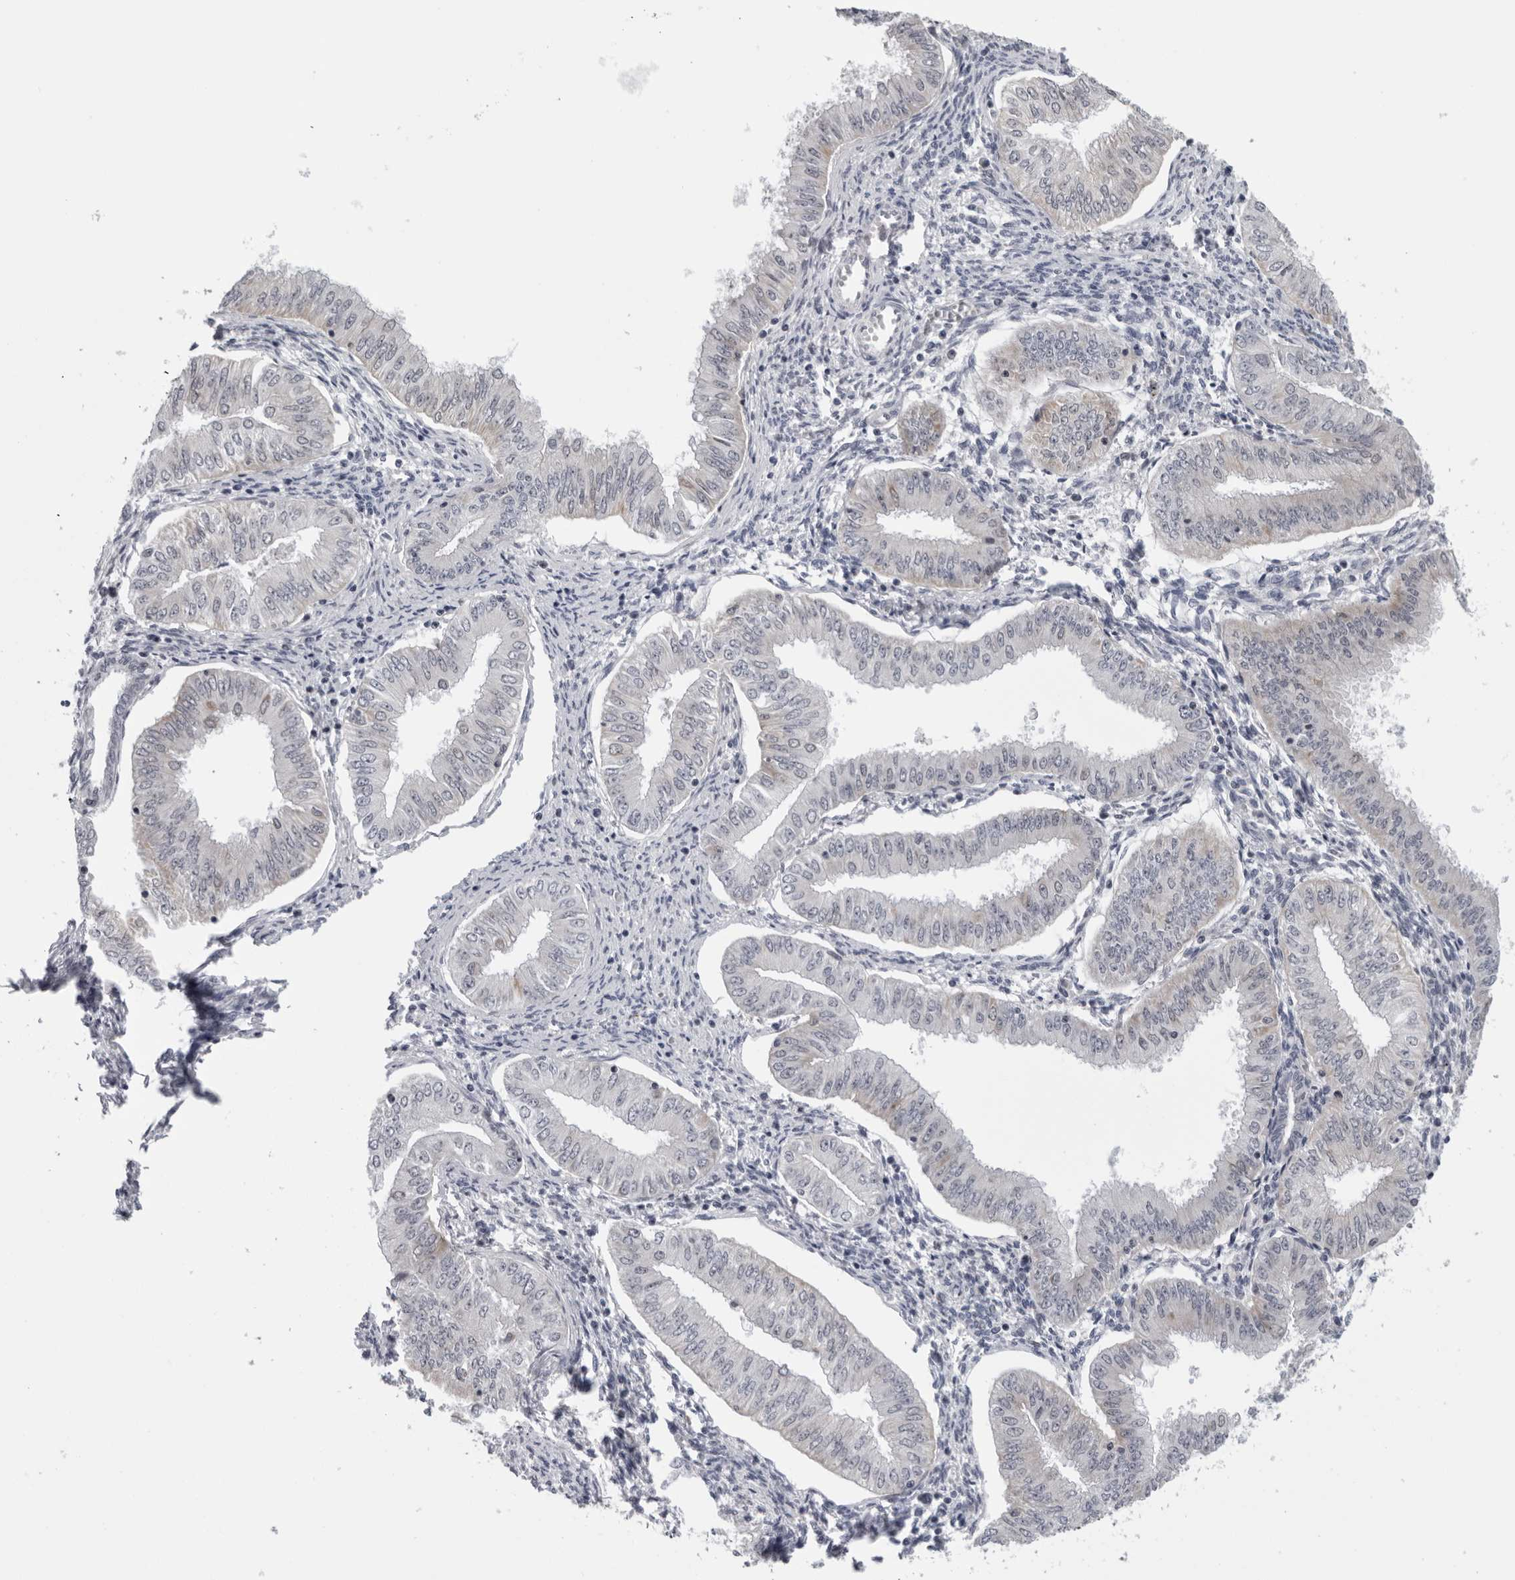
{"staining": {"intensity": "weak", "quantity": "<25%", "location": "cytoplasmic/membranous"}, "tissue": "endometrial cancer", "cell_type": "Tumor cells", "image_type": "cancer", "snomed": [{"axis": "morphology", "description": "Normal tissue, NOS"}, {"axis": "morphology", "description": "Adenocarcinoma, NOS"}, {"axis": "topography", "description": "Endometrium"}], "caption": "Human adenocarcinoma (endometrial) stained for a protein using immunohistochemistry (IHC) exhibits no positivity in tumor cells.", "gene": "CPT2", "patient": {"sex": "female", "age": 53}}